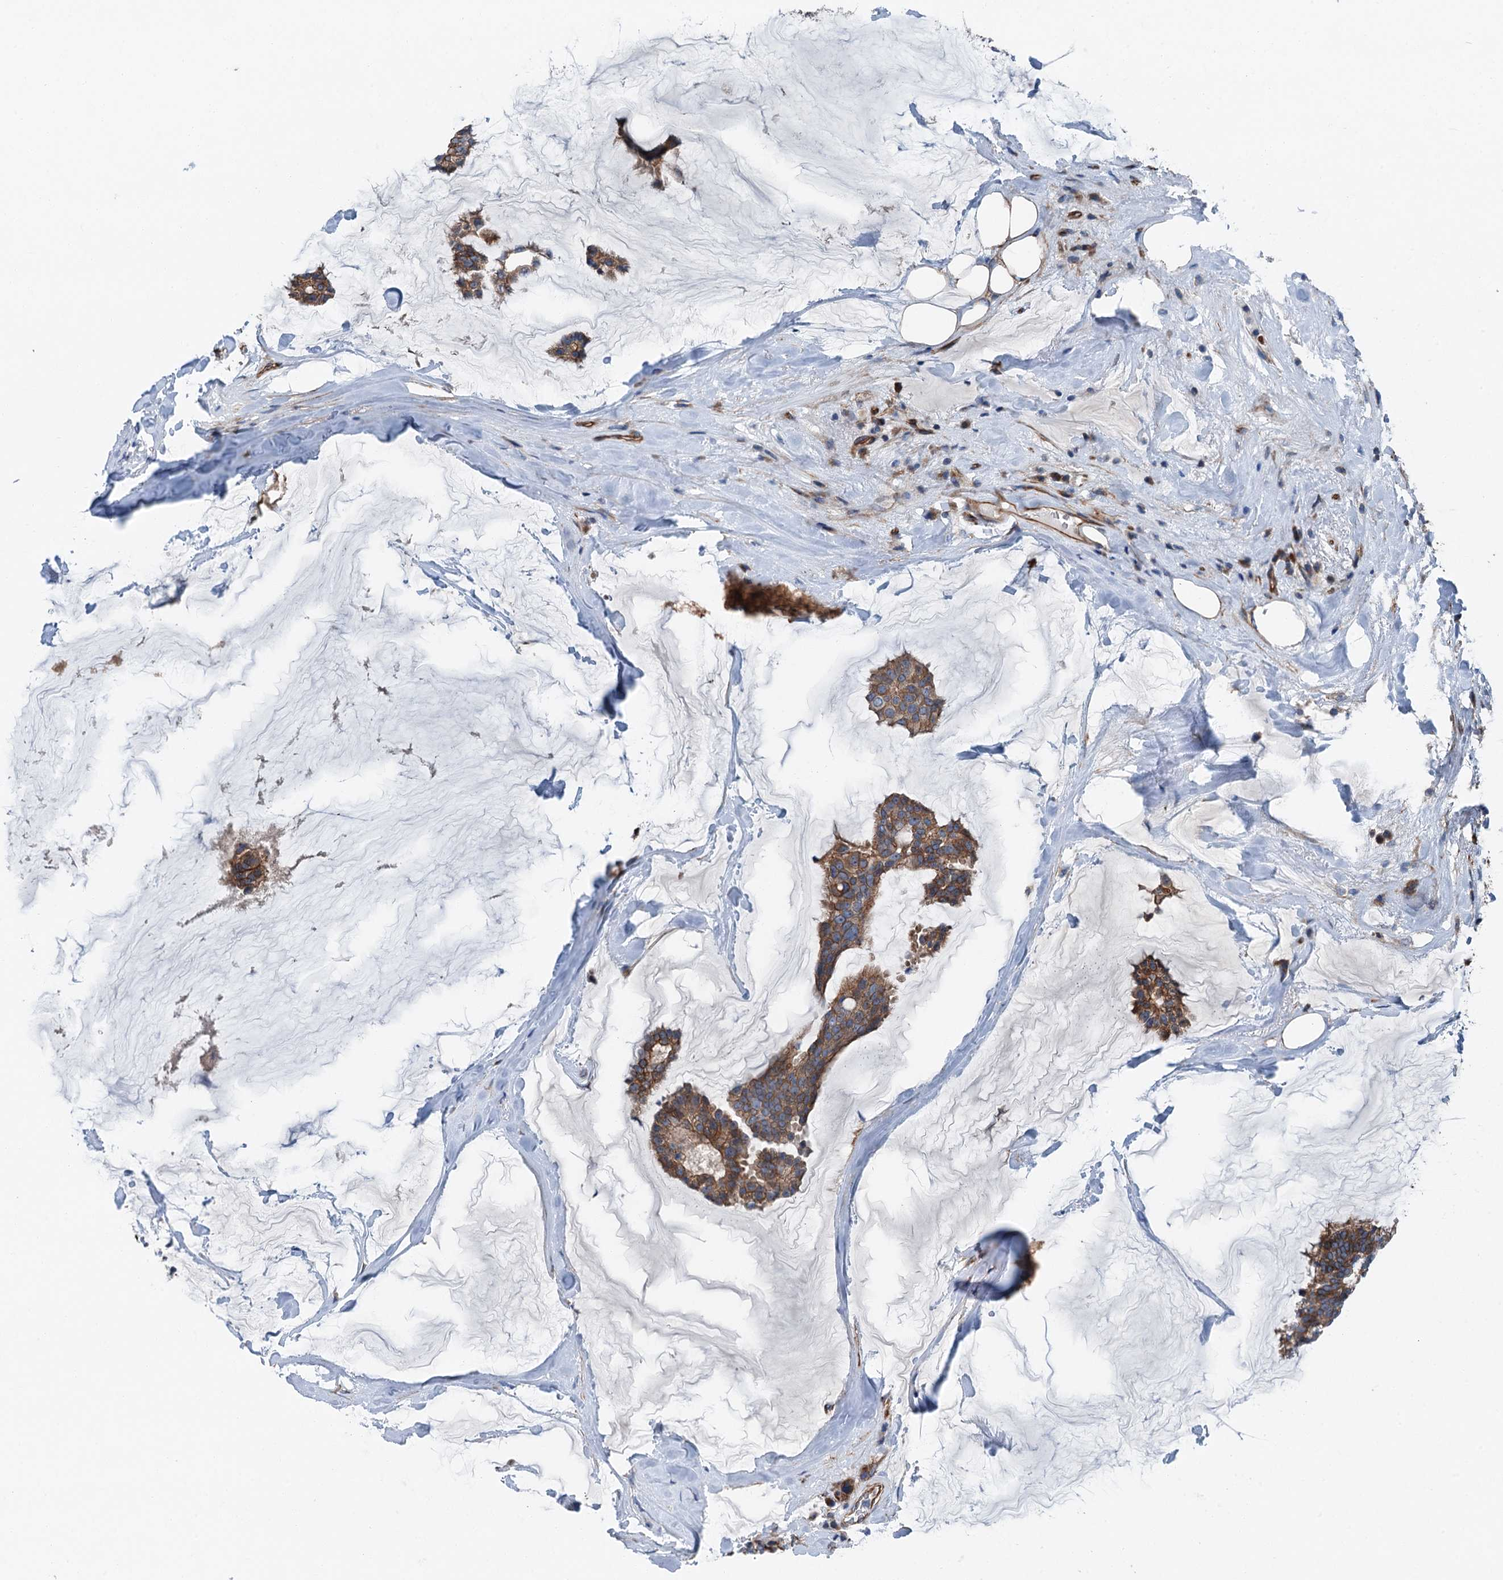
{"staining": {"intensity": "moderate", "quantity": ">75%", "location": "cytoplasmic/membranous"}, "tissue": "breast cancer", "cell_type": "Tumor cells", "image_type": "cancer", "snomed": [{"axis": "morphology", "description": "Duct carcinoma"}, {"axis": "topography", "description": "Breast"}], "caption": "Moderate cytoplasmic/membranous positivity for a protein is appreciated in about >75% of tumor cells of breast cancer (infiltrating ductal carcinoma) using immunohistochemistry (IHC).", "gene": "NMRAL1", "patient": {"sex": "female", "age": 93}}